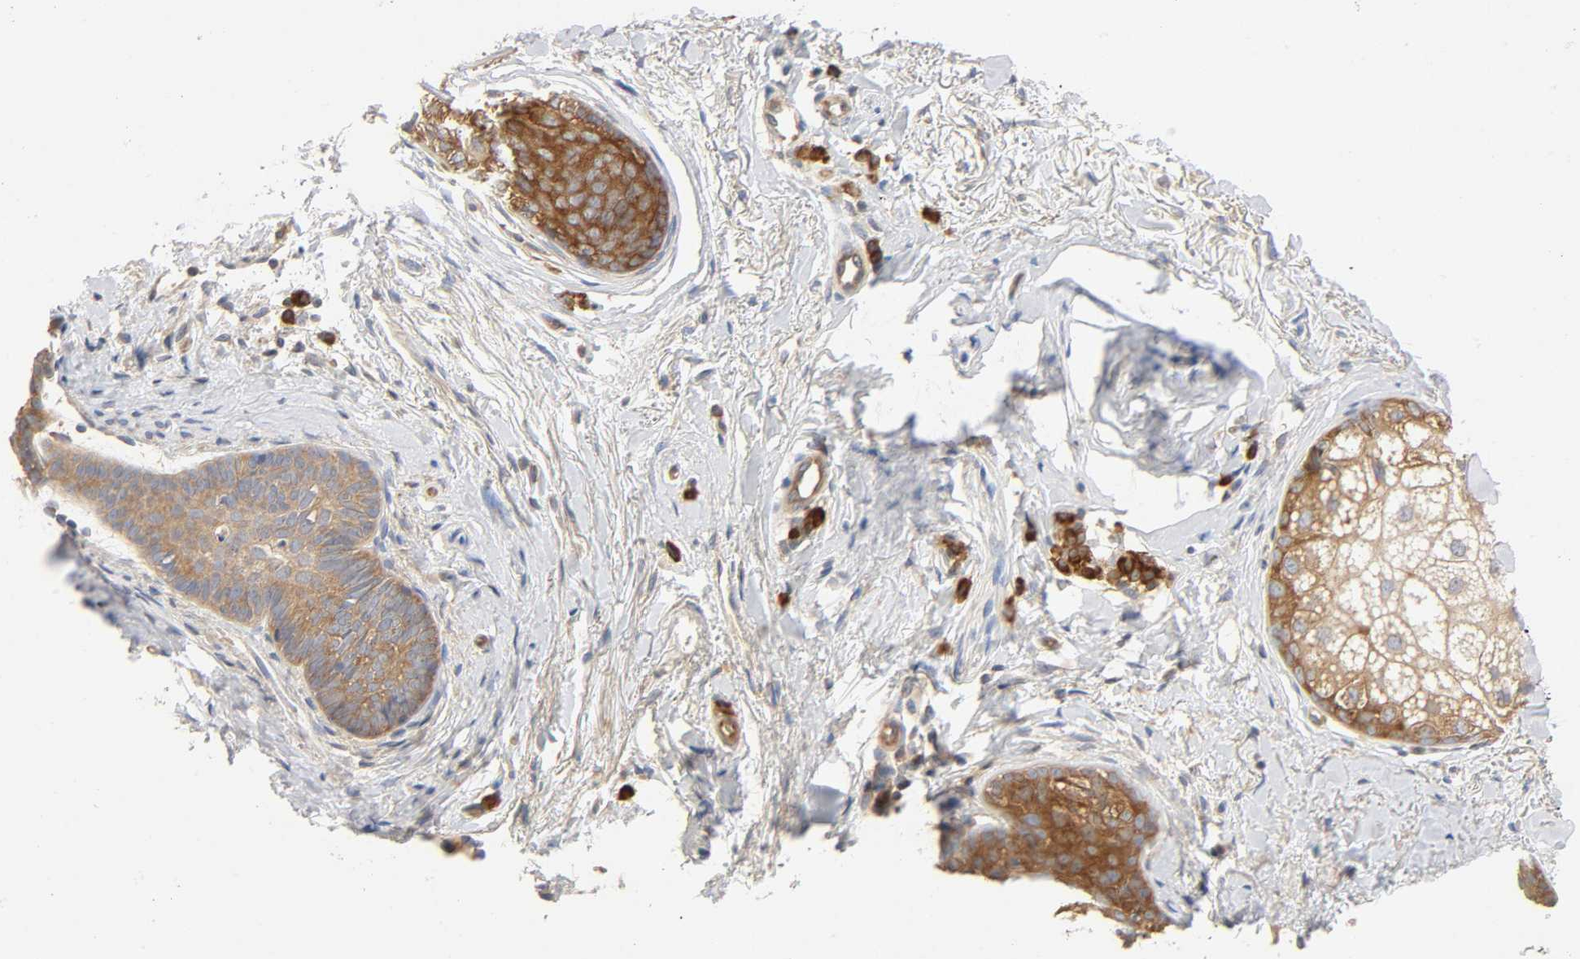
{"staining": {"intensity": "moderate", "quantity": ">75%", "location": "cytoplasmic/membranous"}, "tissue": "skin cancer", "cell_type": "Tumor cells", "image_type": "cancer", "snomed": [{"axis": "morphology", "description": "Normal tissue, NOS"}, {"axis": "morphology", "description": "Basal cell carcinoma"}, {"axis": "topography", "description": "Skin"}], "caption": "An immunohistochemistry (IHC) photomicrograph of neoplastic tissue is shown. Protein staining in brown highlights moderate cytoplasmic/membranous positivity in skin cancer (basal cell carcinoma) within tumor cells.", "gene": "SCHIP1", "patient": {"sex": "female", "age": 69}}